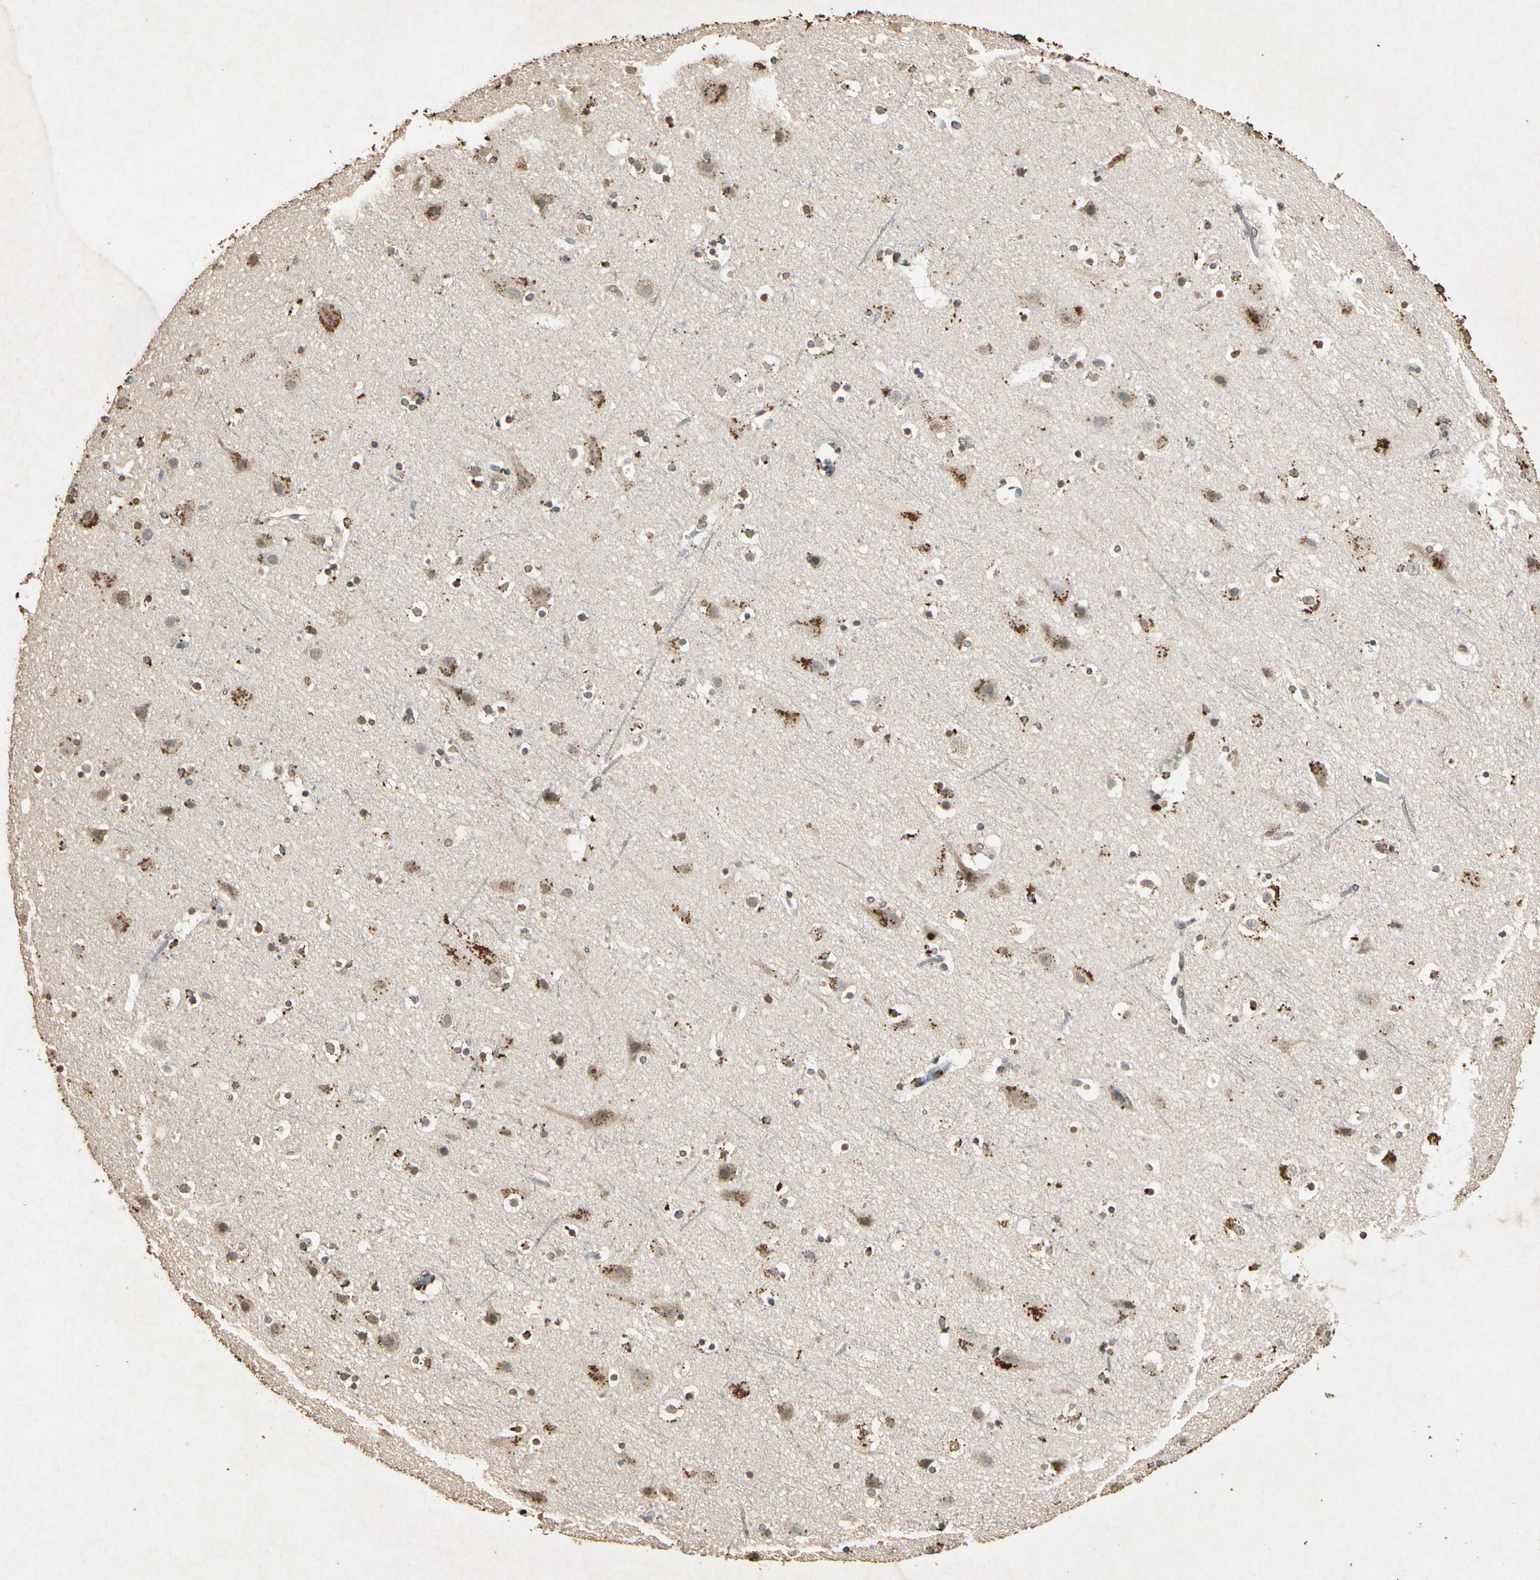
{"staining": {"intensity": "moderate", "quantity": ">75%", "location": "cytoplasmic/membranous"}, "tissue": "cerebral cortex", "cell_type": "Endothelial cells", "image_type": "normal", "snomed": [{"axis": "morphology", "description": "Normal tissue, NOS"}, {"axis": "topography", "description": "Cerebral cortex"}], "caption": "IHC (DAB) staining of normal cerebral cortex reveals moderate cytoplasmic/membranous protein positivity in approximately >75% of endothelial cells.", "gene": "GC", "patient": {"sex": "male", "age": 45}}